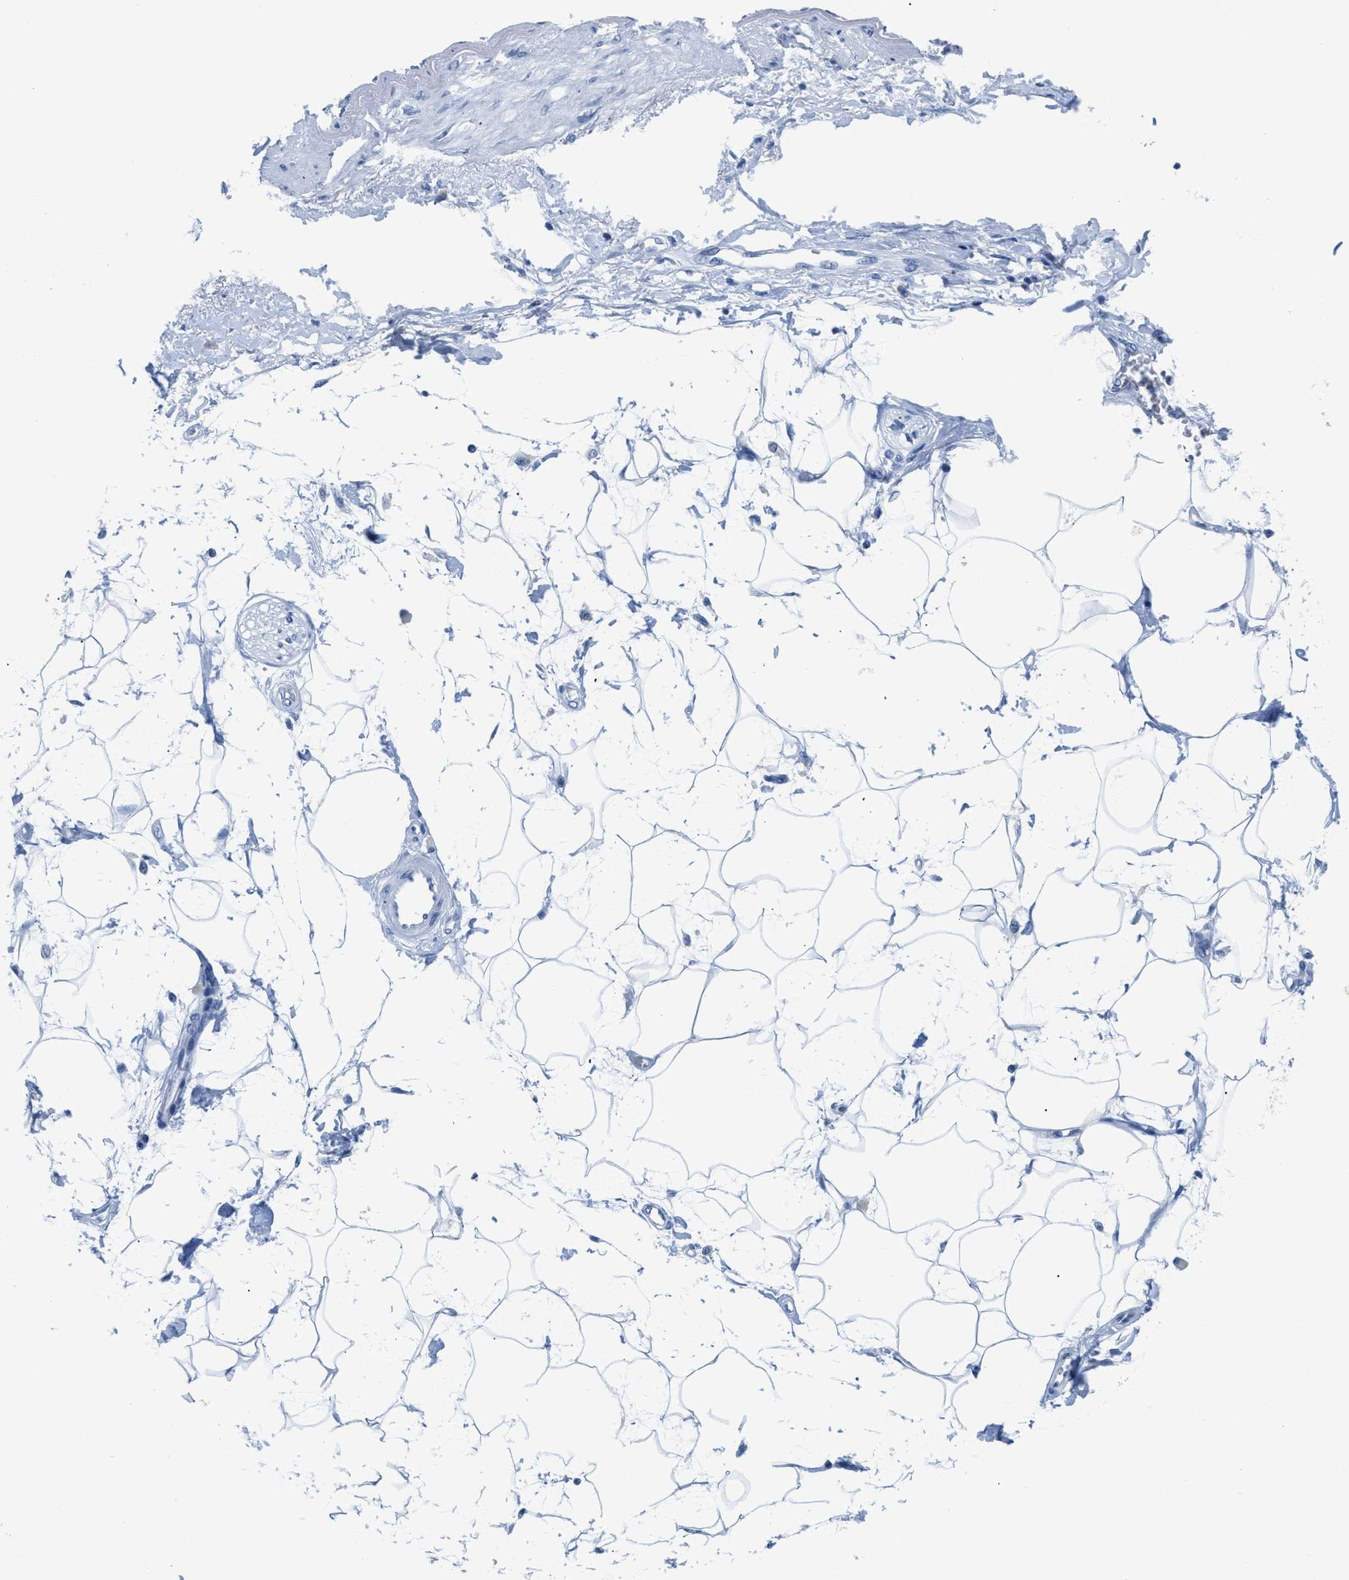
{"staining": {"intensity": "negative", "quantity": "none", "location": "none"}, "tissue": "adipose tissue", "cell_type": "Adipocytes", "image_type": "normal", "snomed": [{"axis": "morphology", "description": "Normal tissue, NOS"}, {"axis": "morphology", "description": "Adenocarcinoma, NOS"}, {"axis": "topography", "description": "Duodenum"}, {"axis": "topography", "description": "Peripheral nerve tissue"}], "caption": "Adipocytes show no significant protein staining in unremarkable adipose tissue. The staining was performed using DAB to visualize the protein expression in brown, while the nuclei were stained in blue with hematoxylin (Magnification: 20x).", "gene": "NFATC2", "patient": {"sex": "female", "age": 60}}